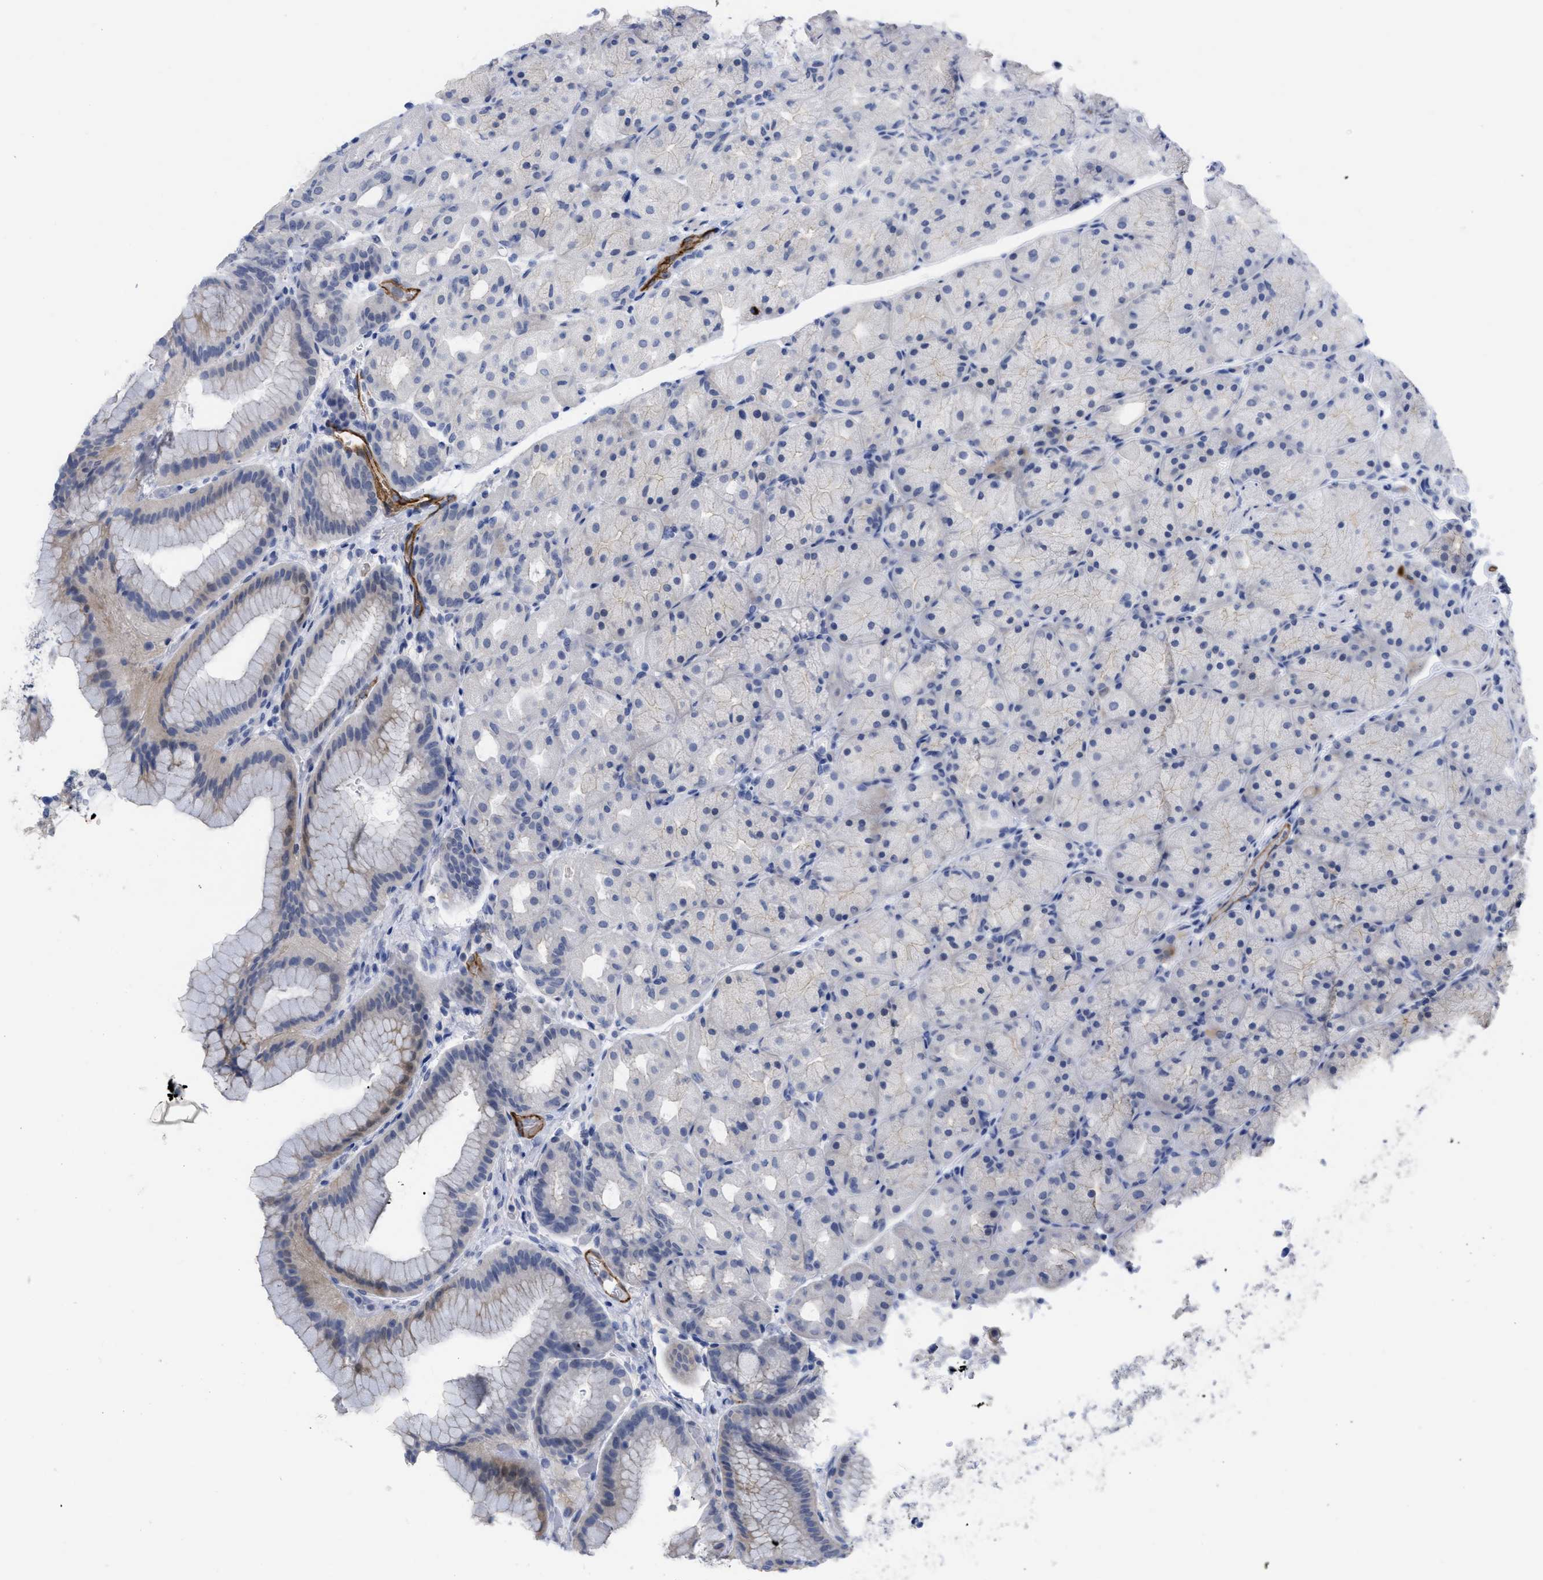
{"staining": {"intensity": "weak", "quantity": "<25%", "location": "cytoplasmic/membranous"}, "tissue": "stomach", "cell_type": "Glandular cells", "image_type": "normal", "snomed": [{"axis": "morphology", "description": "Normal tissue, NOS"}, {"axis": "morphology", "description": "Carcinoid, malignant, NOS"}, {"axis": "topography", "description": "Stomach, upper"}], "caption": "DAB (3,3'-diaminobenzidine) immunohistochemical staining of normal stomach exhibits no significant staining in glandular cells.", "gene": "ACKR1", "patient": {"sex": "male", "age": 39}}